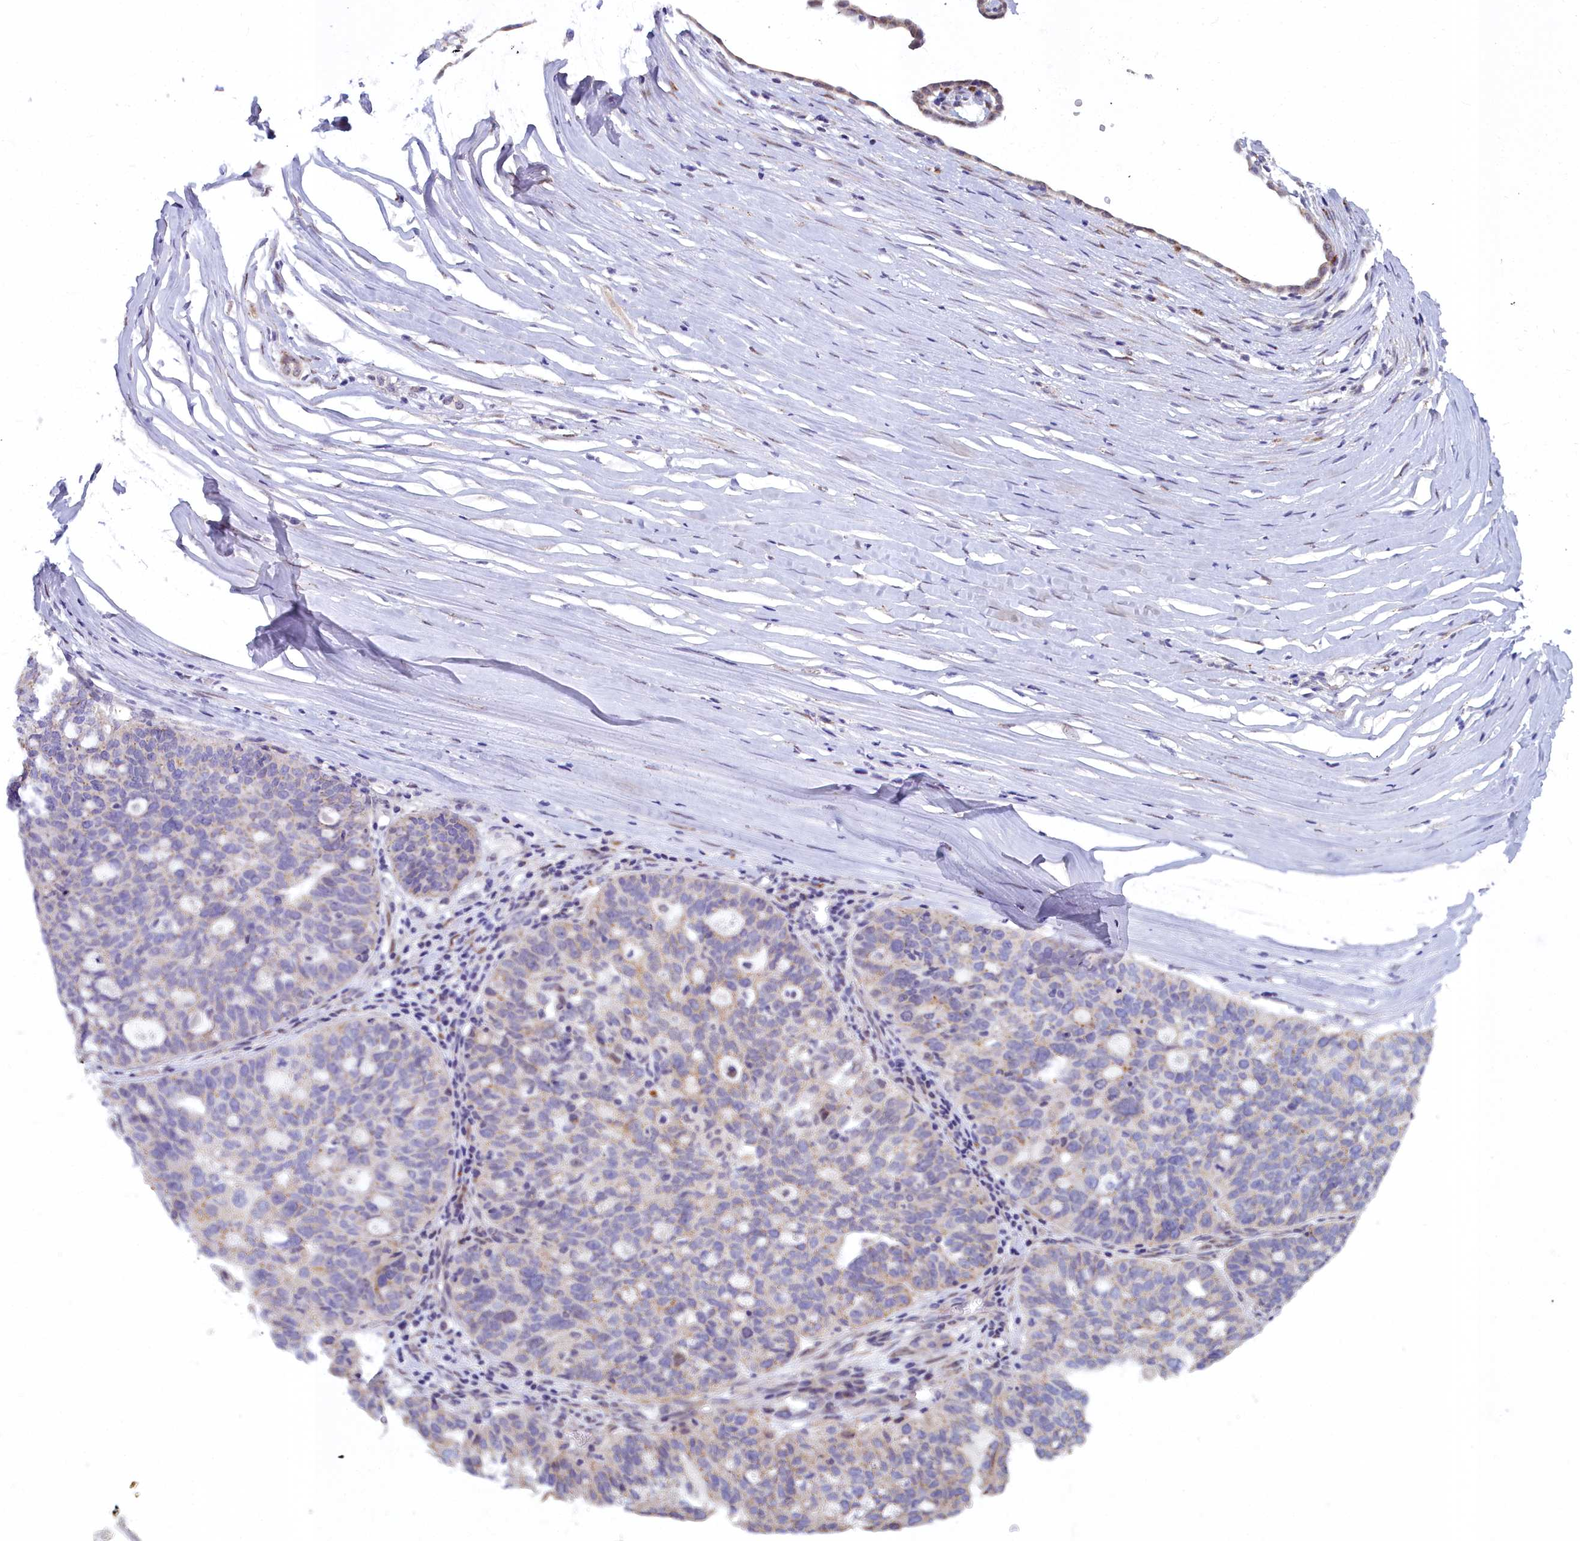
{"staining": {"intensity": "weak", "quantity": "<25%", "location": "cytoplasmic/membranous"}, "tissue": "ovarian cancer", "cell_type": "Tumor cells", "image_type": "cancer", "snomed": [{"axis": "morphology", "description": "Cystadenocarcinoma, serous, NOS"}, {"axis": "topography", "description": "Ovary"}], "caption": "IHC photomicrograph of neoplastic tissue: ovarian cancer (serous cystadenocarcinoma) stained with DAB (3,3'-diaminobenzidine) exhibits no significant protein positivity in tumor cells.", "gene": "WDPCP", "patient": {"sex": "female", "age": 59}}